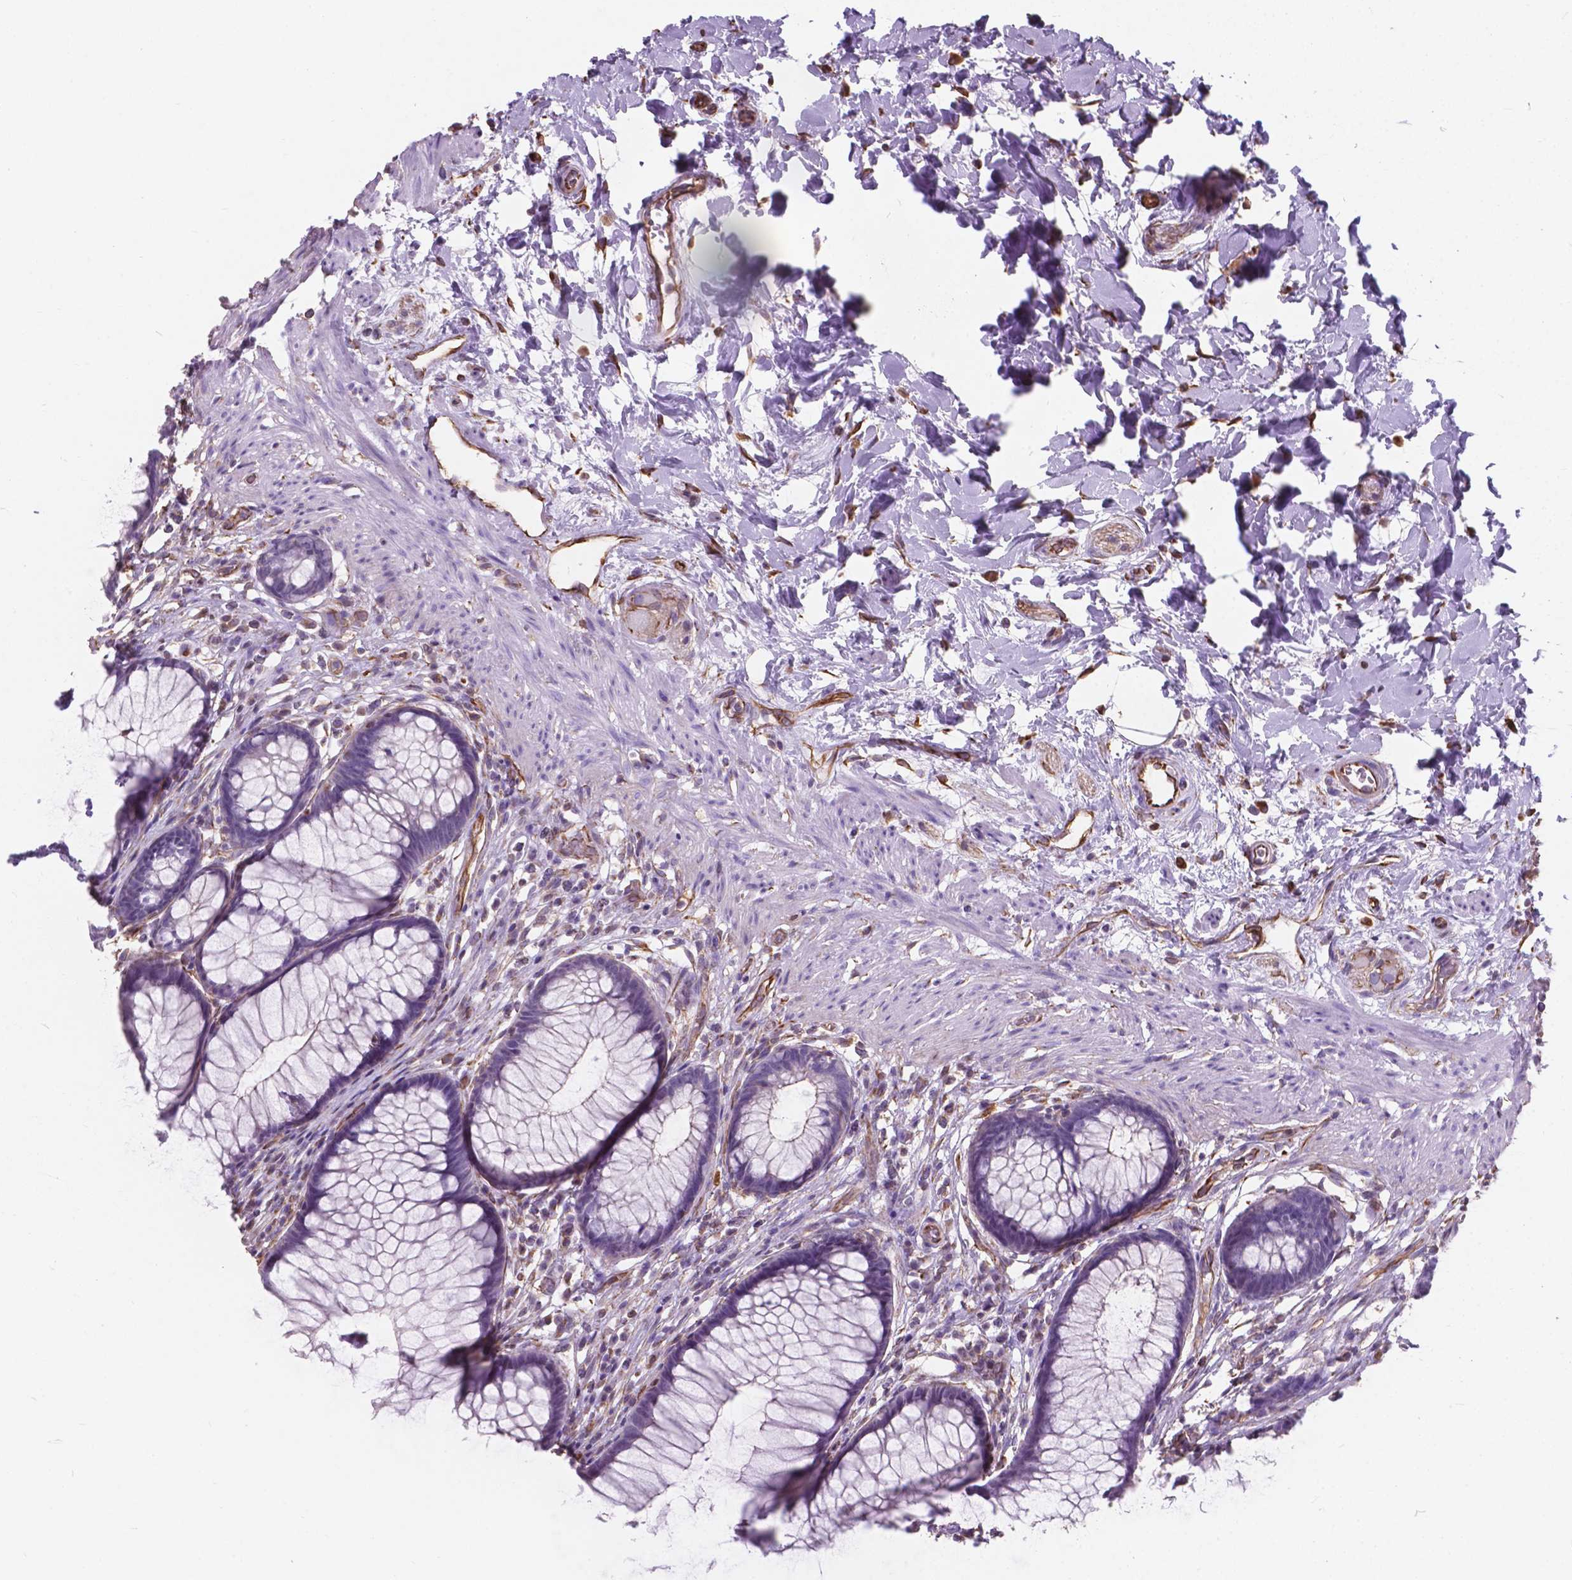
{"staining": {"intensity": "negative", "quantity": "none", "location": "none"}, "tissue": "rectum", "cell_type": "Glandular cells", "image_type": "normal", "snomed": [{"axis": "morphology", "description": "Normal tissue, NOS"}, {"axis": "topography", "description": "Smooth muscle"}, {"axis": "topography", "description": "Rectum"}], "caption": "This is an IHC histopathology image of unremarkable rectum. There is no expression in glandular cells.", "gene": "AMOT", "patient": {"sex": "male", "age": 53}}